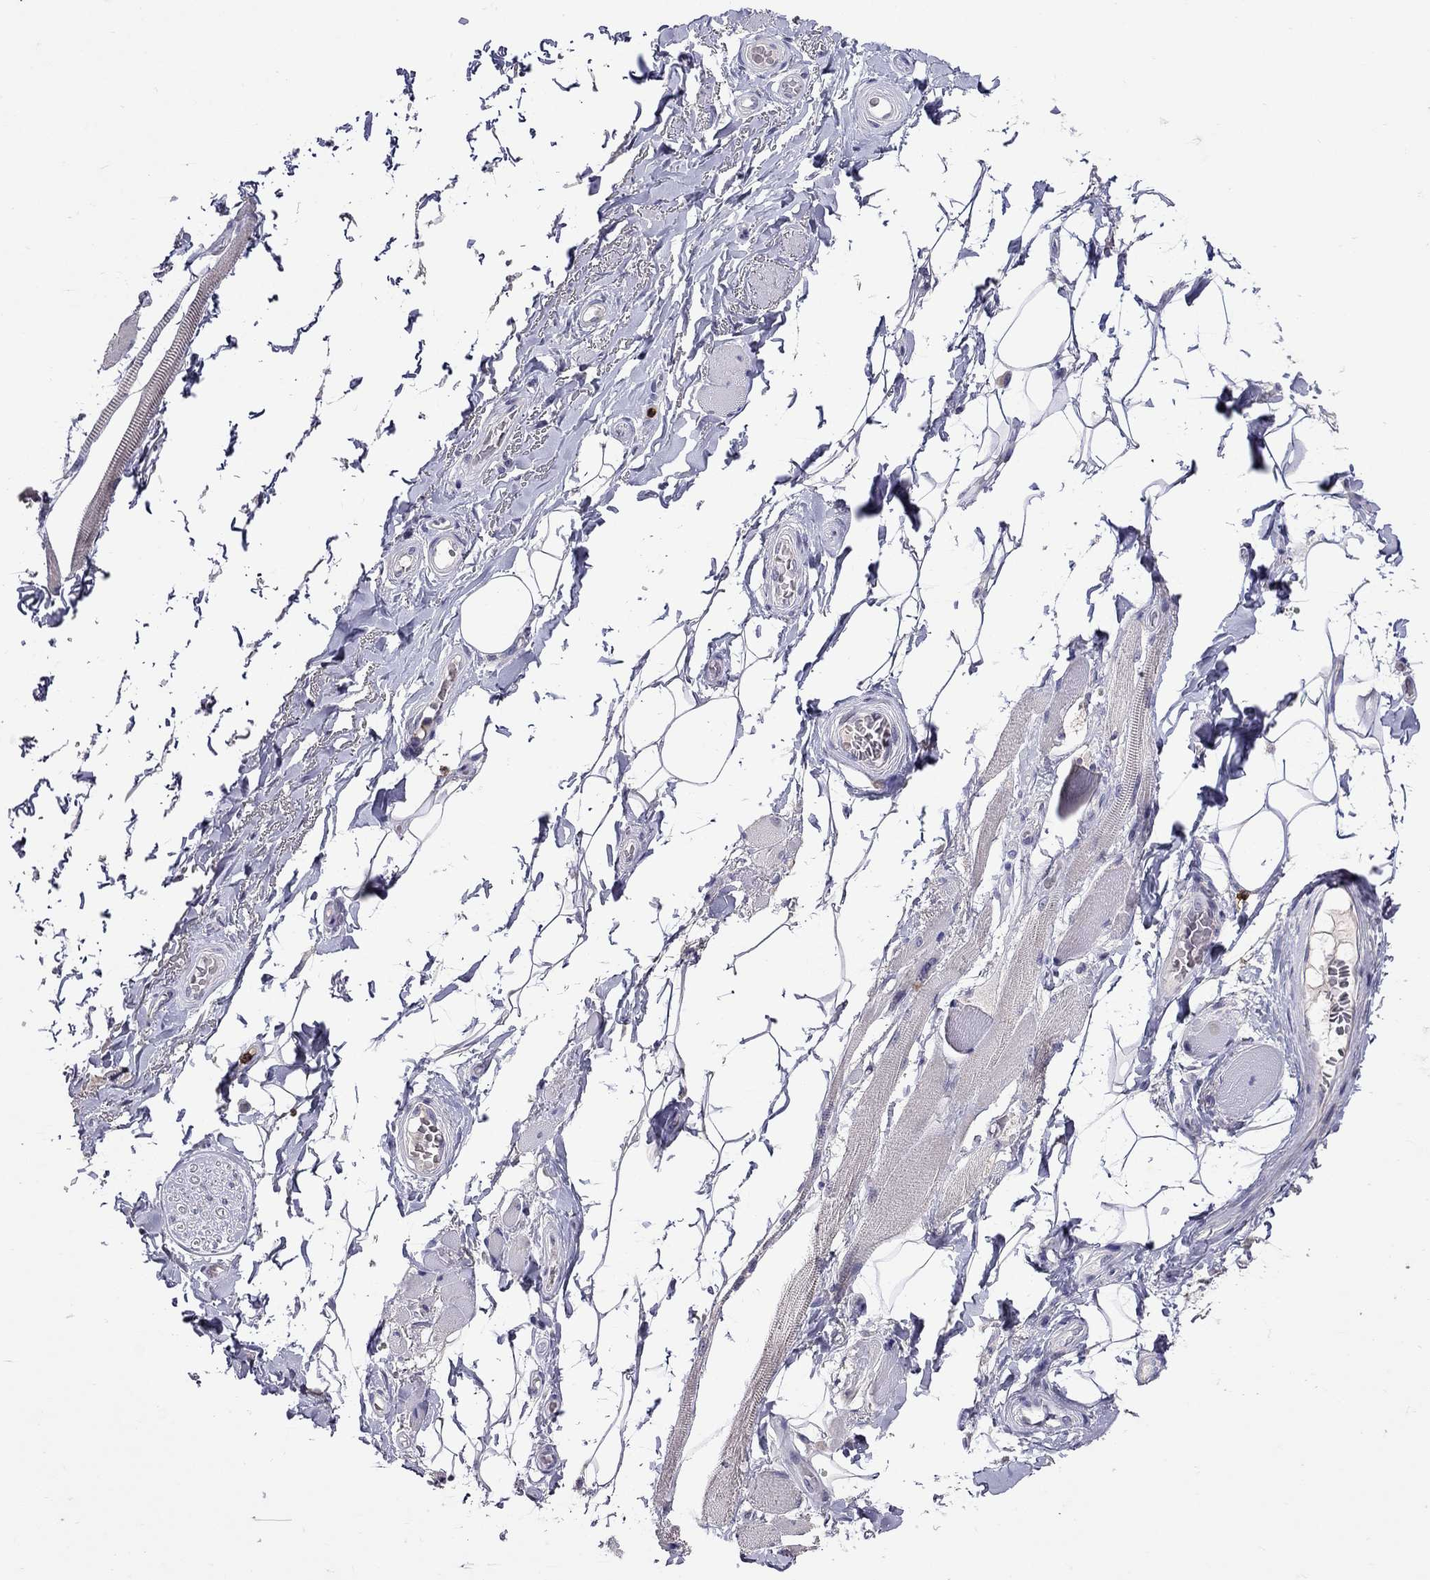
{"staining": {"intensity": "negative", "quantity": "none", "location": "none"}, "tissue": "adipose tissue", "cell_type": "Adipocytes", "image_type": "normal", "snomed": [{"axis": "morphology", "description": "Normal tissue, NOS"}, {"axis": "topography", "description": "Anal"}, {"axis": "topography", "description": "Peripheral nerve tissue"}], "caption": "Benign adipose tissue was stained to show a protein in brown. There is no significant expression in adipocytes.", "gene": "CD8B", "patient": {"sex": "male", "age": 53}}